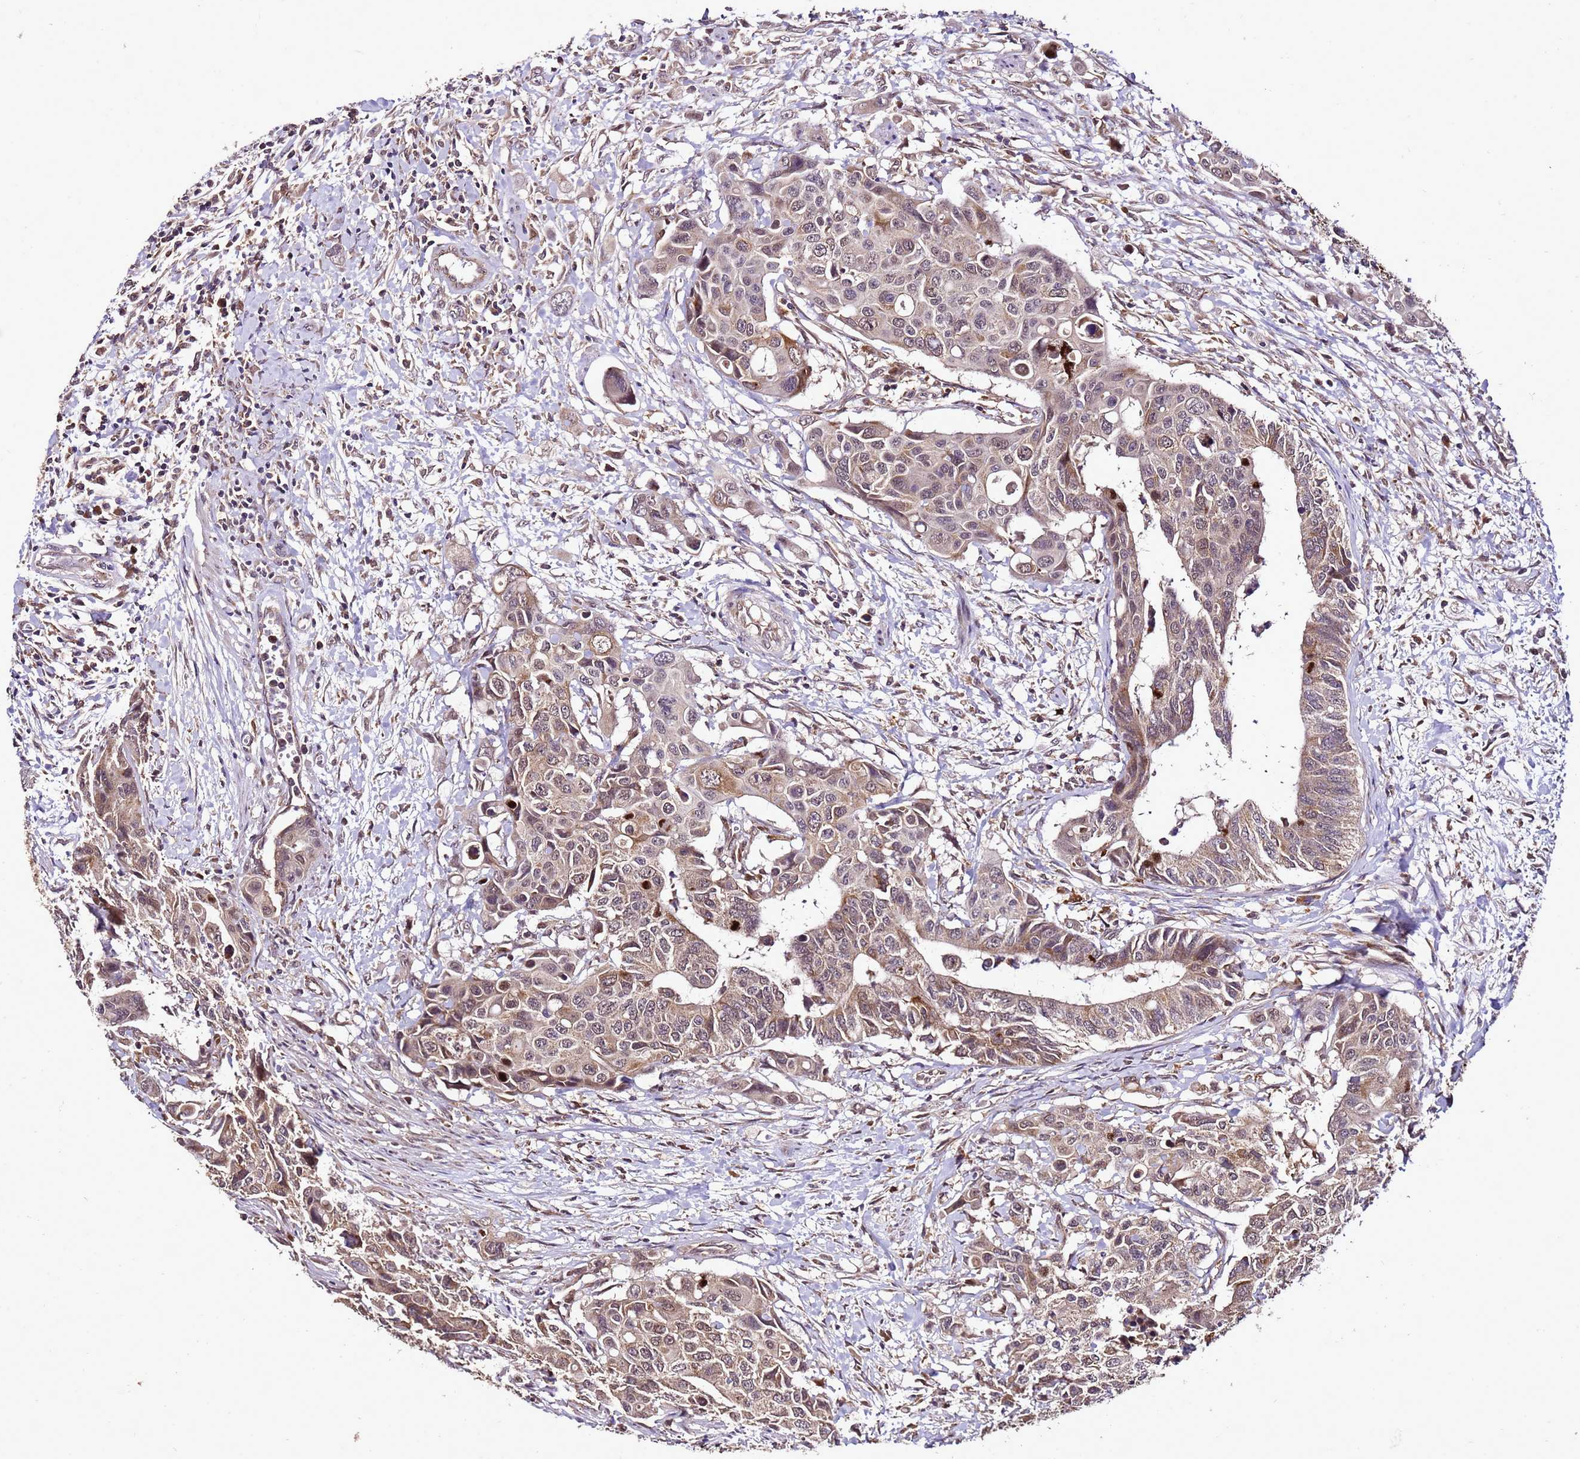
{"staining": {"intensity": "moderate", "quantity": "25%-75%", "location": "cytoplasmic/membranous,nuclear"}, "tissue": "colorectal cancer", "cell_type": "Tumor cells", "image_type": "cancer", "snomed": [{"axis": "morphology", "description": "Adenocarcinoma, NOS"}, {"axis": "topography", "description": "Colon"}], "caption": "Colorectal cancer tissue shows moderate cytoplasmic/membranous and nuclear positivity in approximately 25%-75% of tumor cells", "gene": "ZNF329", "patient": {"sex": "male", "age": 77}}